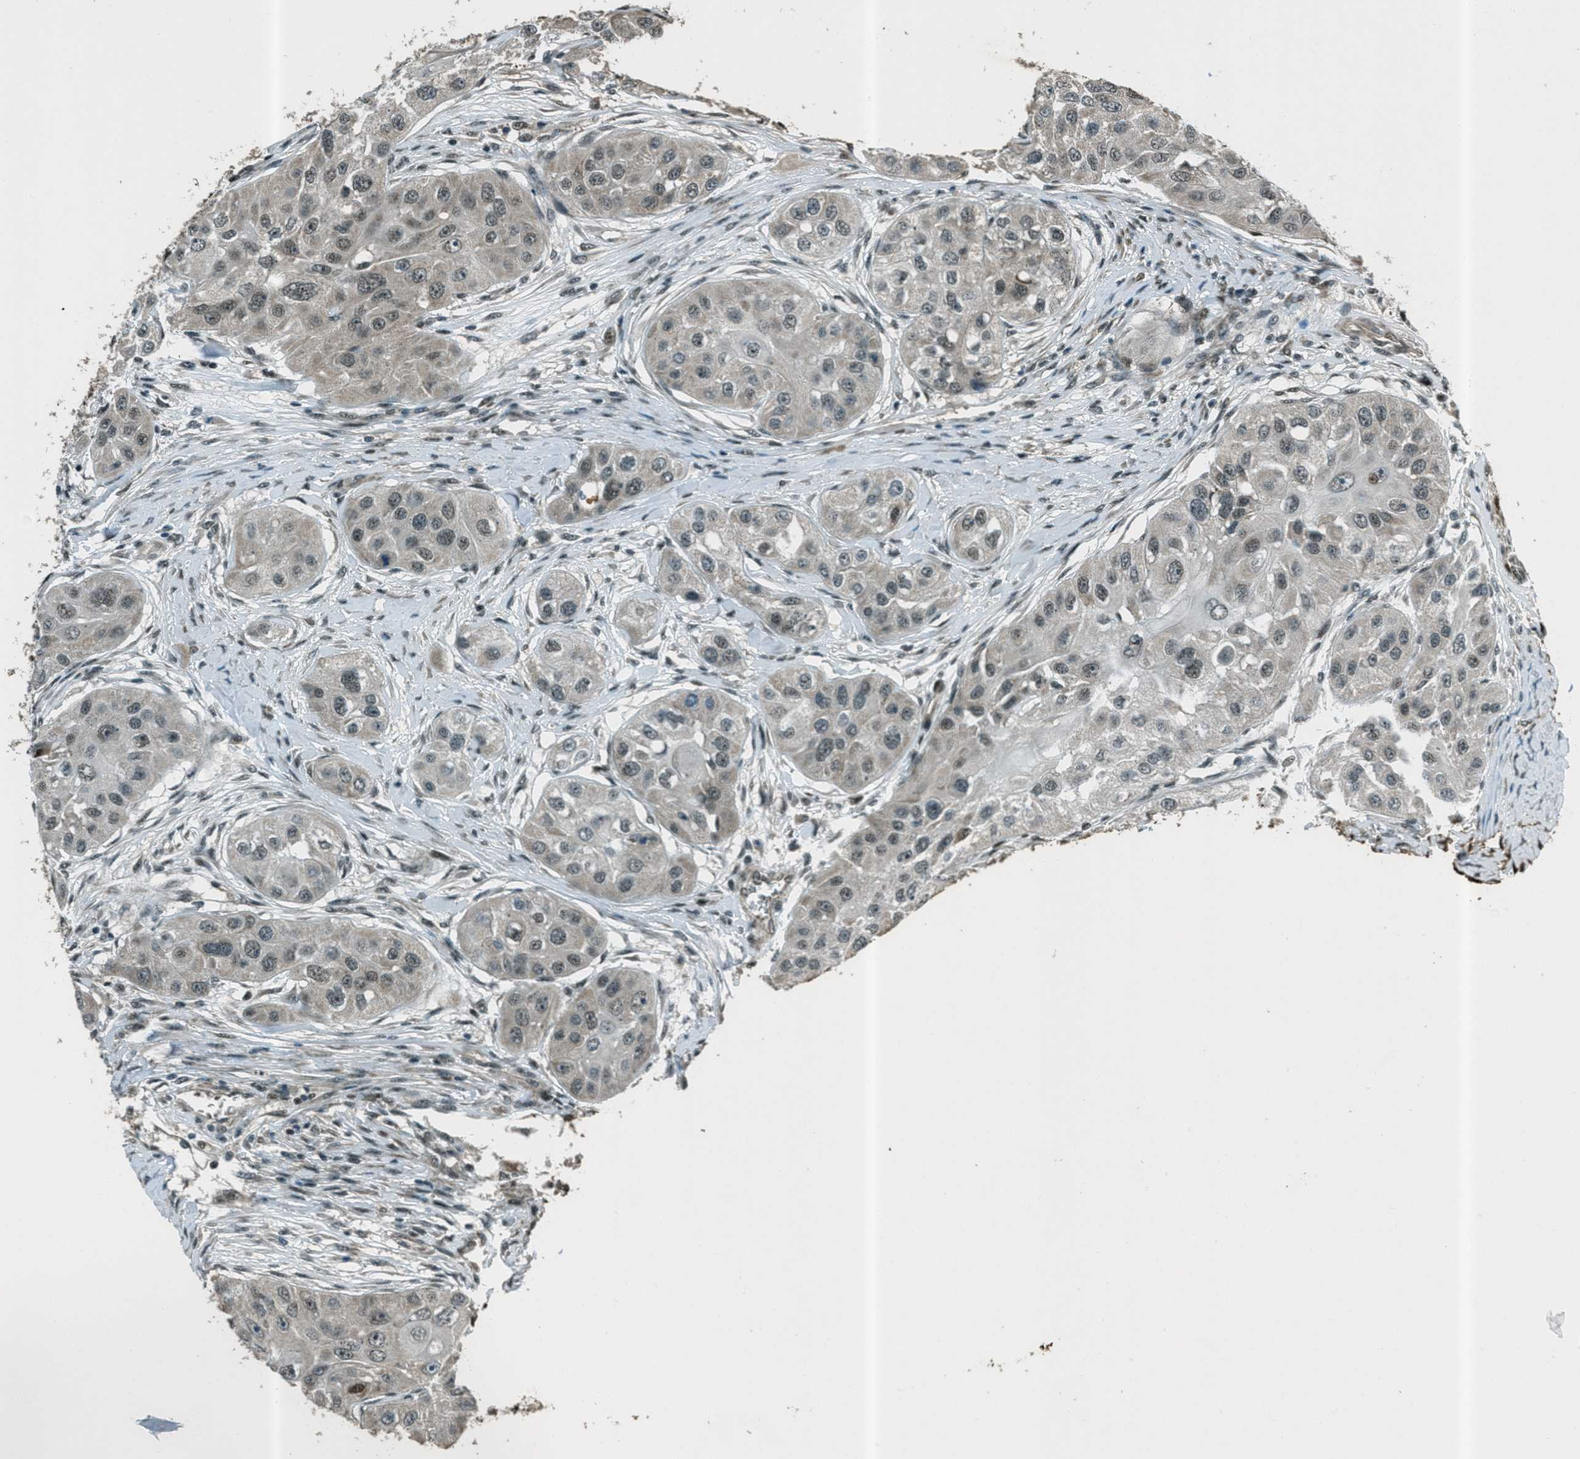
{"staining": {"intensity": "weak", "quantity": "25%-75%", "location": "cytoplasmic/membranous,nuclear"}, "tissue": "head and neck cancer", "cell_type": "Tumor cells", "image_type": "cancer", "snomed": [{"axis": "morphology", "description": "Normal tissue, NOS"}, {"axis": "morphology", "description": "Squamous cell carcinoma, NOS"}, {"axis": "topography", "description": "Skeletal muscle"}, {"axis": "topography", "description": "Head-Neck"}], "caption": "Immunohistochemical staining of human squamous cell carcinoma (head and neck) exhibits weak cytoplasmic/membranous and nuclear protein expression in about 25%-75% of tumor cells.", "gene": "TARDBP", "patient": {"sex": "male", "age": 51}}